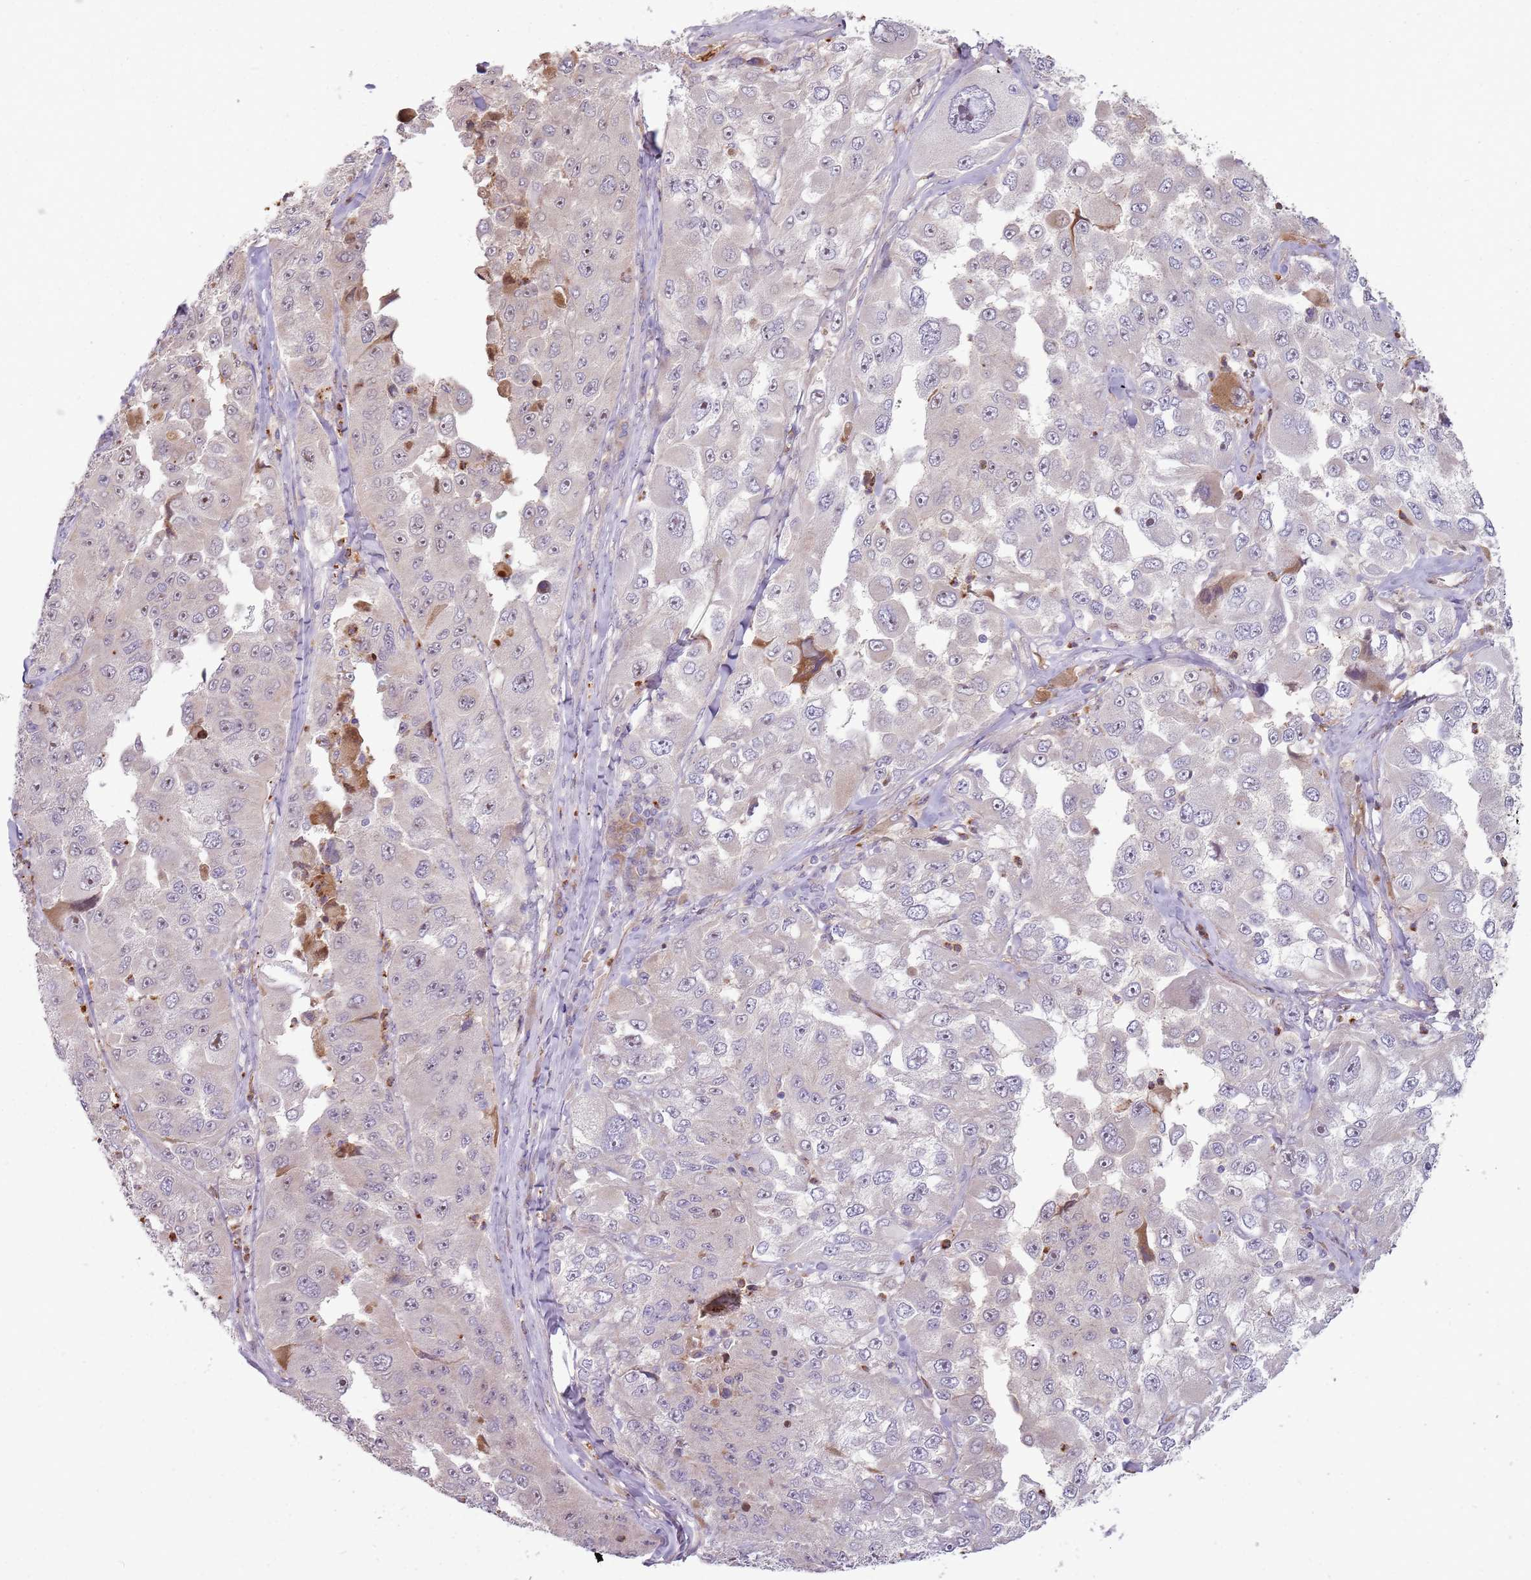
{"staining": {"intensity": "moderate", "quantity": "<25%", "location": "nuclear"}, "tissue": "melanoma", "cell_type": "Tumor cells", "image_type": "cancer", "snomed": [{"axis": "morphology", "description": "Malignant melanoma, Metastatic site"}, {"axis": "topography", "description": "Lymph node"}], "caption": "Immunohistochemistry image of neoplastic tissue: melanoma stained using immunohistochemistry (IHC) demonstrates low levels of moderate protein expression localized specifically in the nuclear of tumor cells, appearing as a nuclear brown color.", "gene": "NBPF6", "patient": {"sex": "male", "age": 62}}